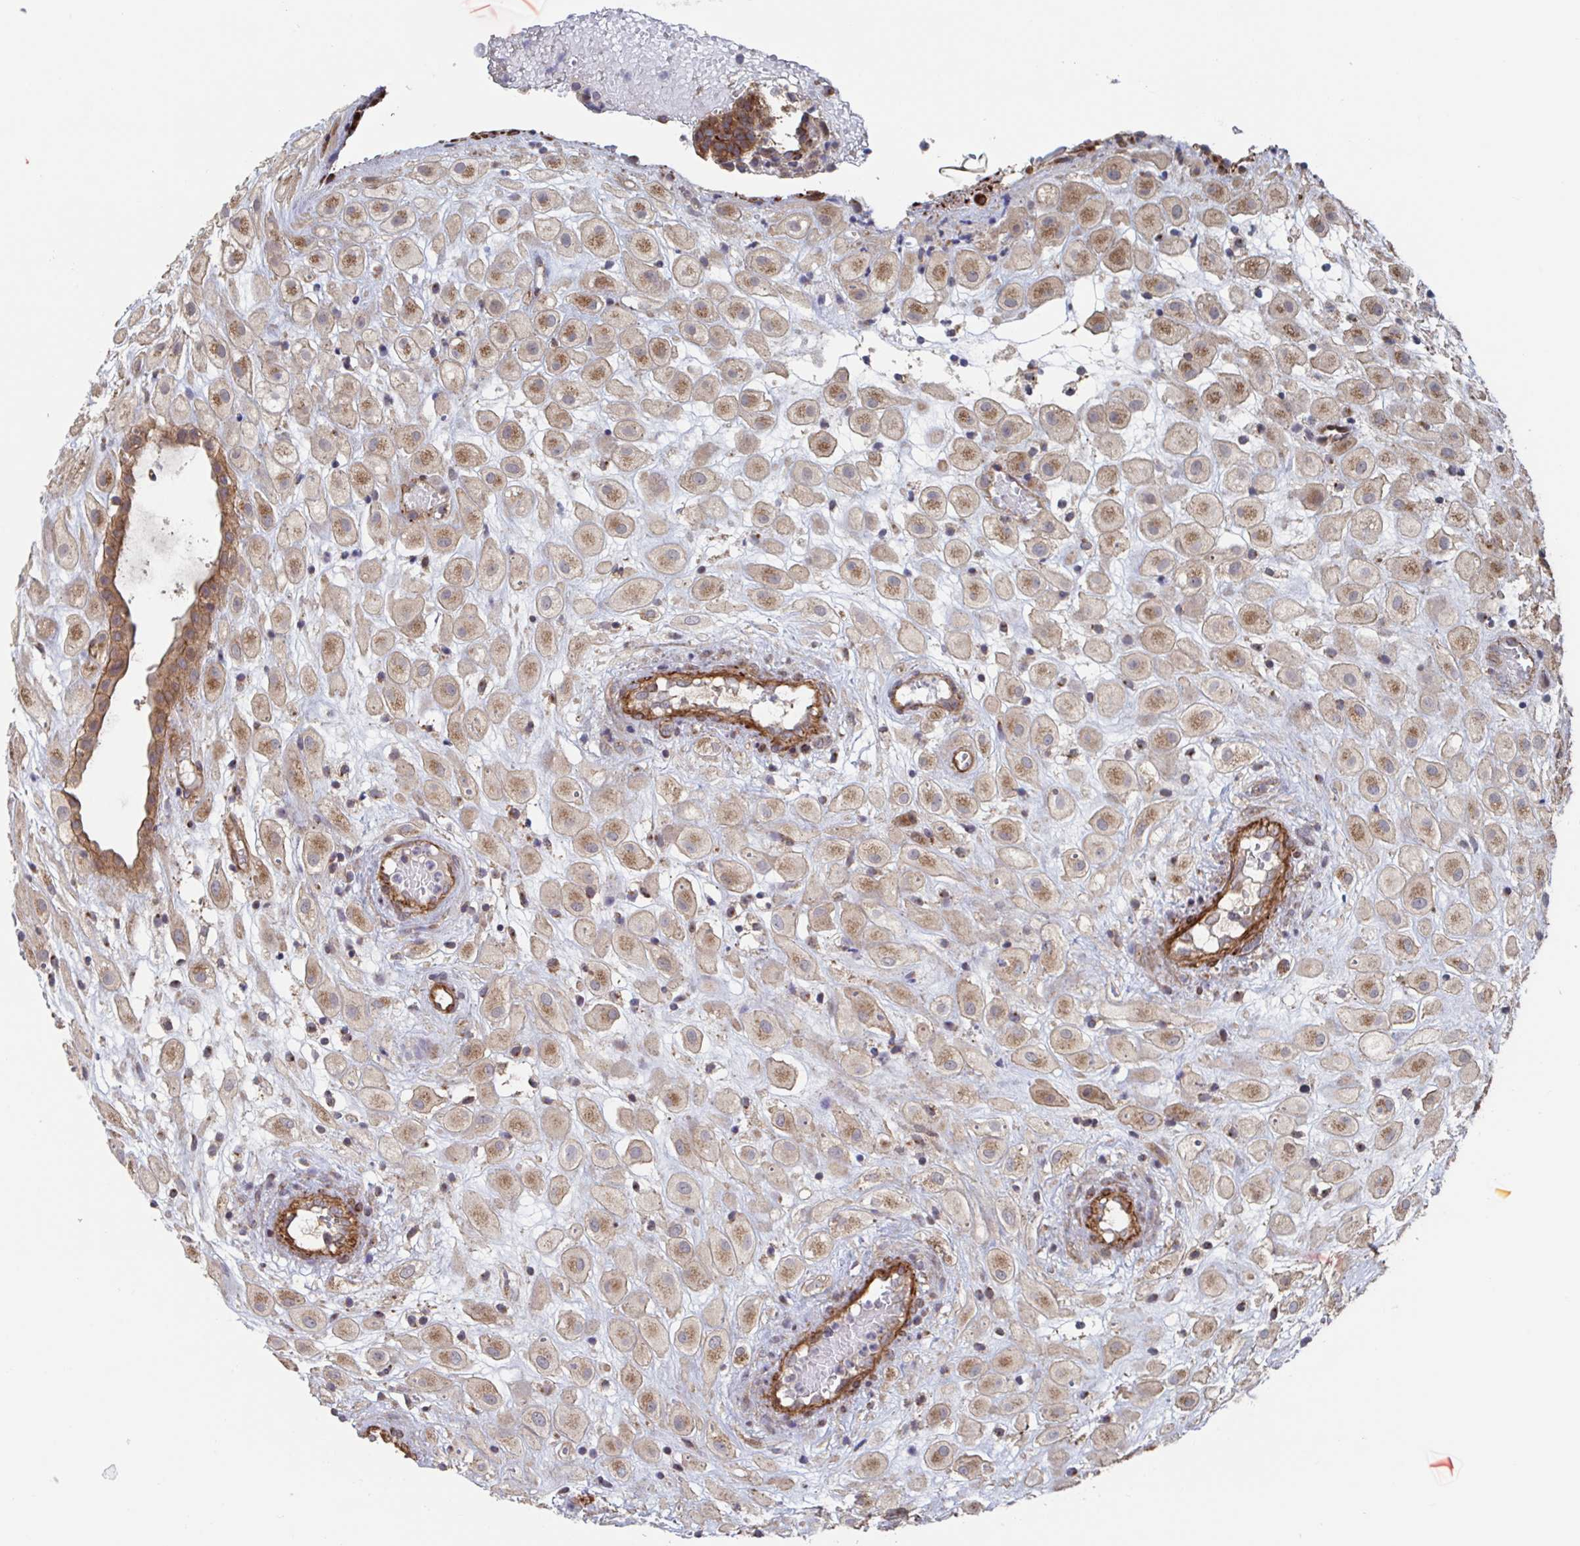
{"staining": {"intensity": "weak", "quantity": ">75%", "location": "cytoplasmic/membranous"}, "tissue": "placenta", "cell_type": "Decidual cells", "image_type": "normal", "snomed": [{"axis": "morphology", "description": "Normal tissue, NOS"}, {"axis": "topography", "description": "Placenta"}], "caption": "A brown stain highlights weak cytoplasmic/membranous expression of a protein in decidual cells of unremarkable placenta.", "gene": "DVL3", "patient": {"sex": "female", "age": 24}}